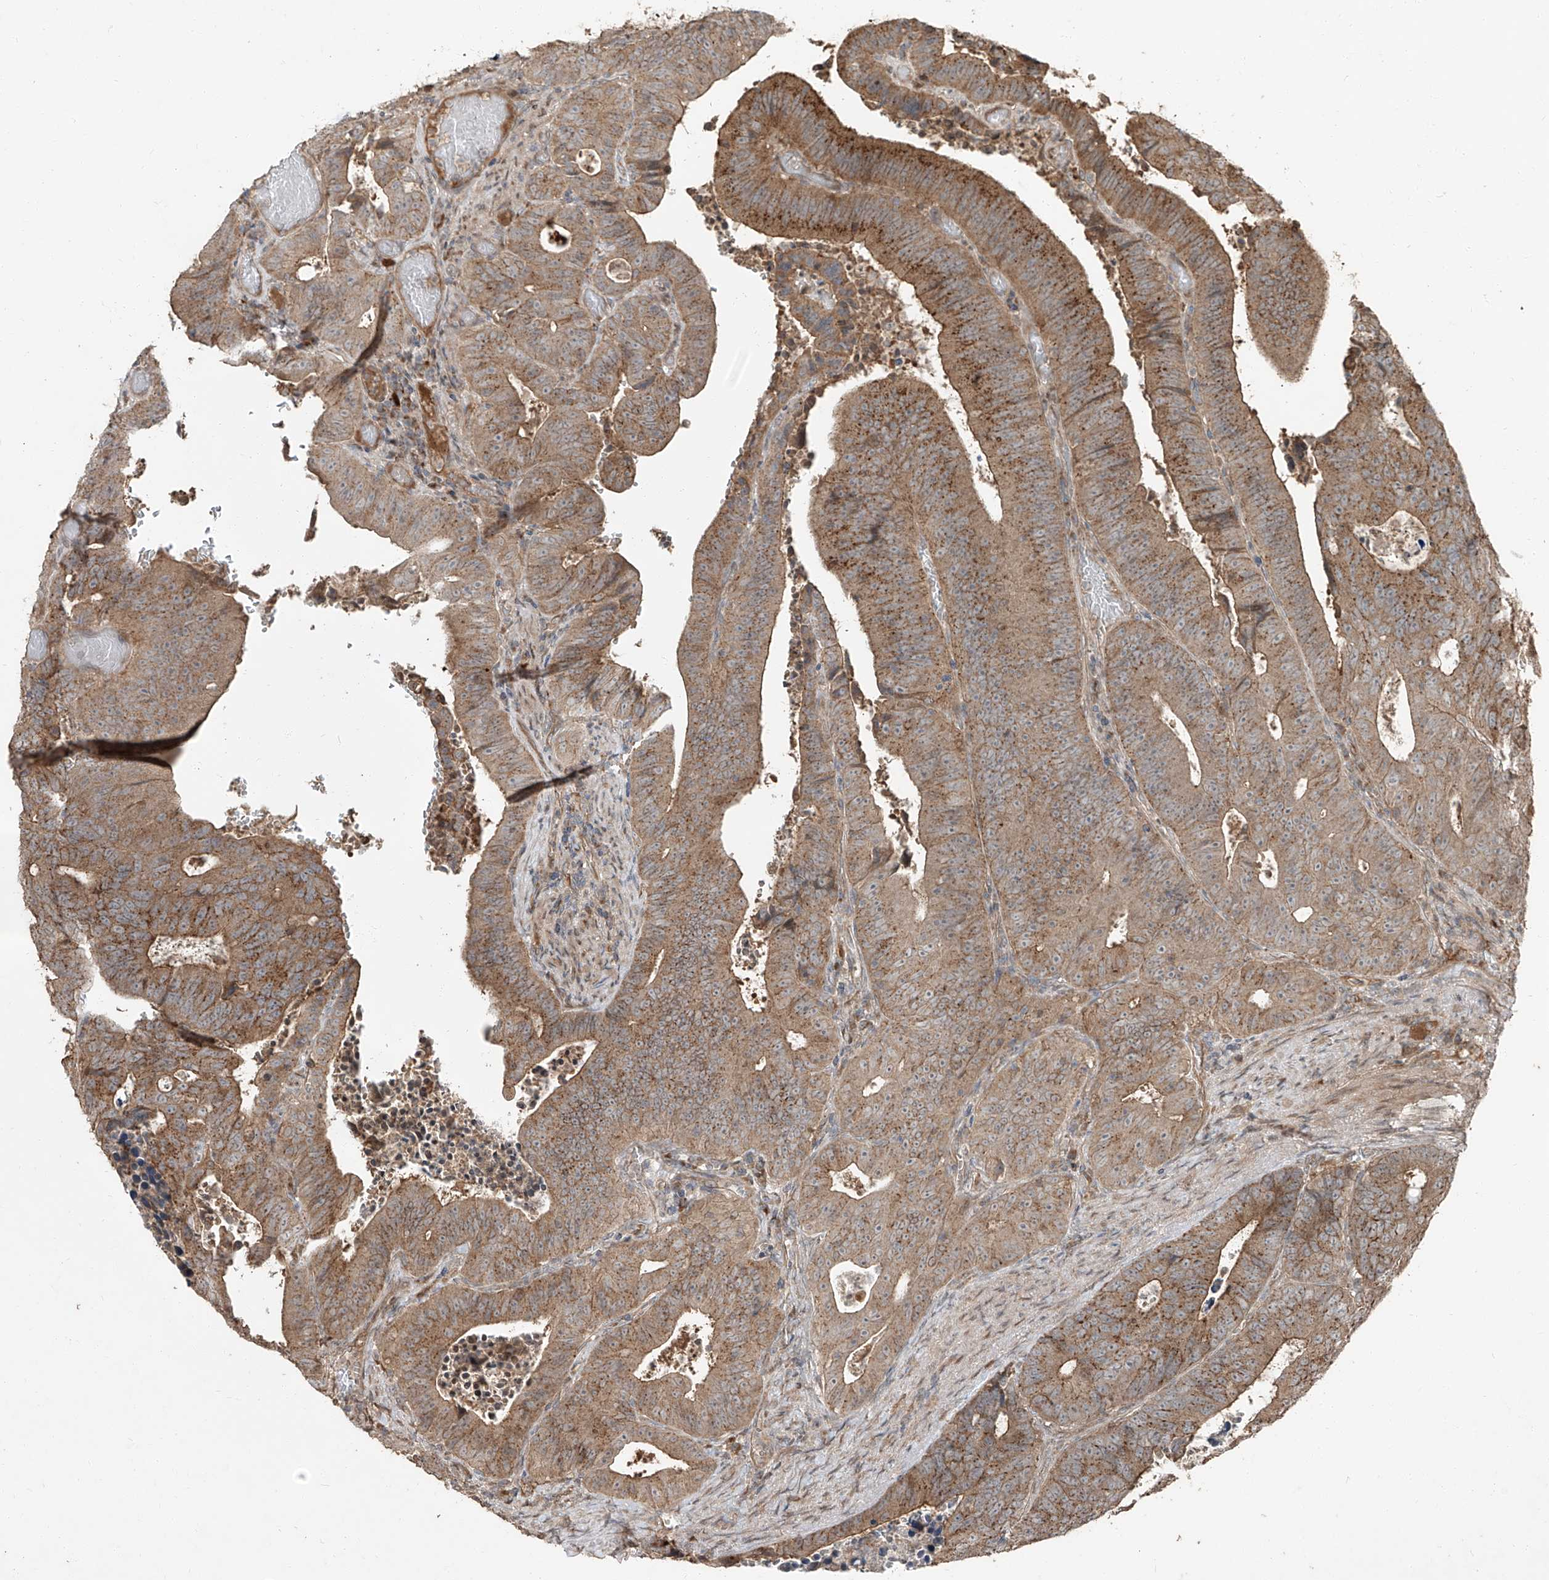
{"staining": {"intensity": "moderate", "quantity": ">75%", "location": "cytoplasmic/membranous"}, "tissue": "colorectal cancer", "cell_type": "Tumor cells", "image_type": "cancer", "snomed": [{"axis": "morphology", "description": "Adenocarcinoma, NOS"}, {"axis": "topography", "description": "Colon"}], "caption": "This histopathology image shows colorectal cancer (adenocarcinoma) stained with immunohistochemistry (IHC) to label a protein in brown. The cytoplasmic/membranous of tumor cells show moderate positivity for the protein. Nuclei are counter-stained blue.", "gene": "CCN1", "patient": {"sex": "male", "age": 87}}